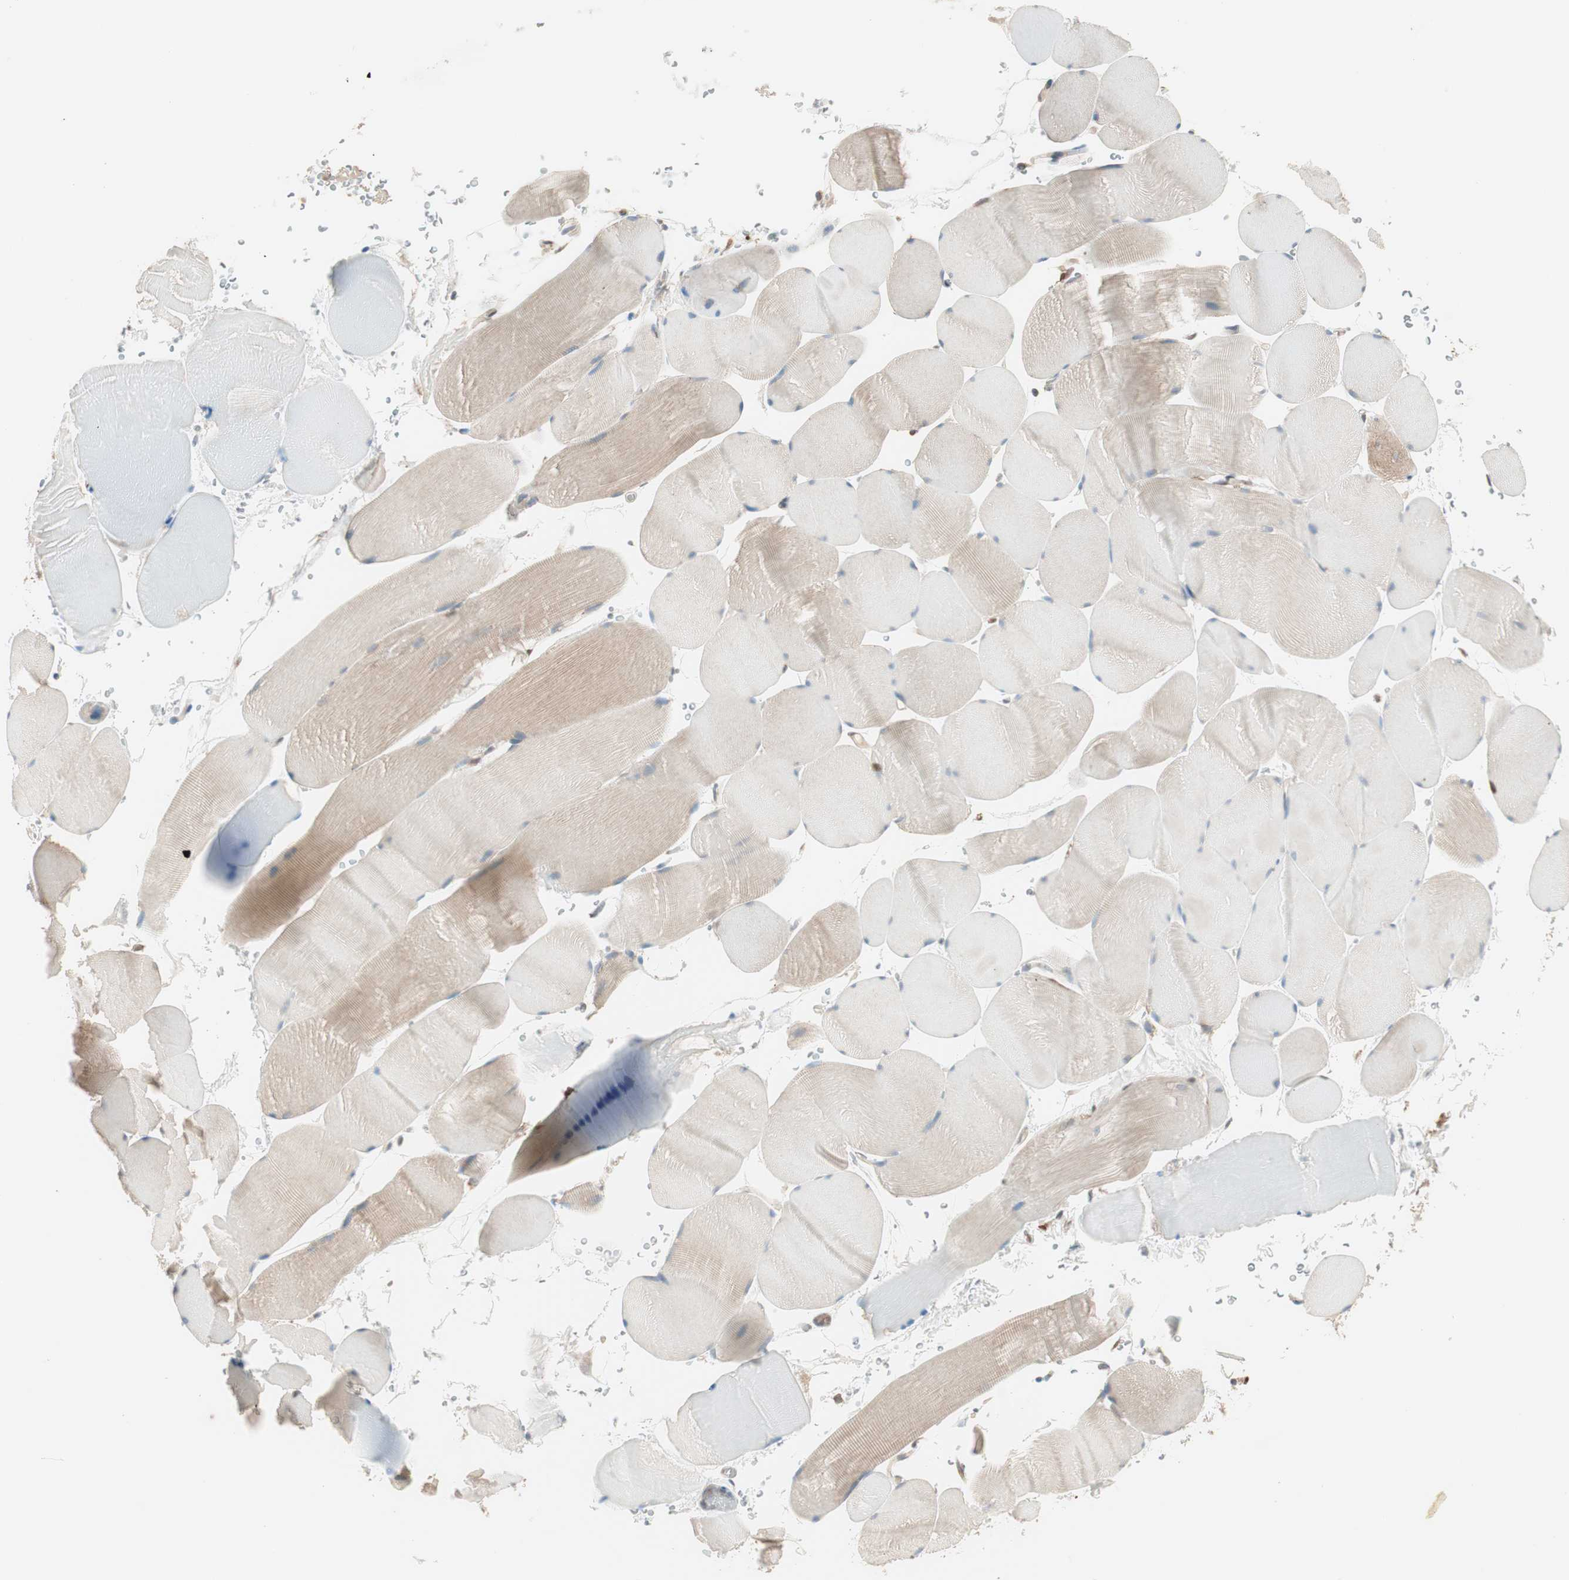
{"staining": {"intensity": "weak", "quantity": "<25%", "location": "cytoplasmic/membranous"}, "tissue": "skeletal muscle", "cell_type": "Myocytes", "image_type": "normal", "snomed": [{"axis": "morphology", "description": "Normal tissue, NOS"}, {"axis": "topography", "description": "Skeletal muscle"}], "caption": "An immunohistochemistry (IHC) photomicrograph of unremarkable skeletal muscle is shown. There is no staining in myocytes of skeletal muscle. (DAB (3,3'-diaminobenzidine) IHC with hematoxylin counter stain).", "gene": "GALT", "patient": {"sex": "male", "age": 62}}